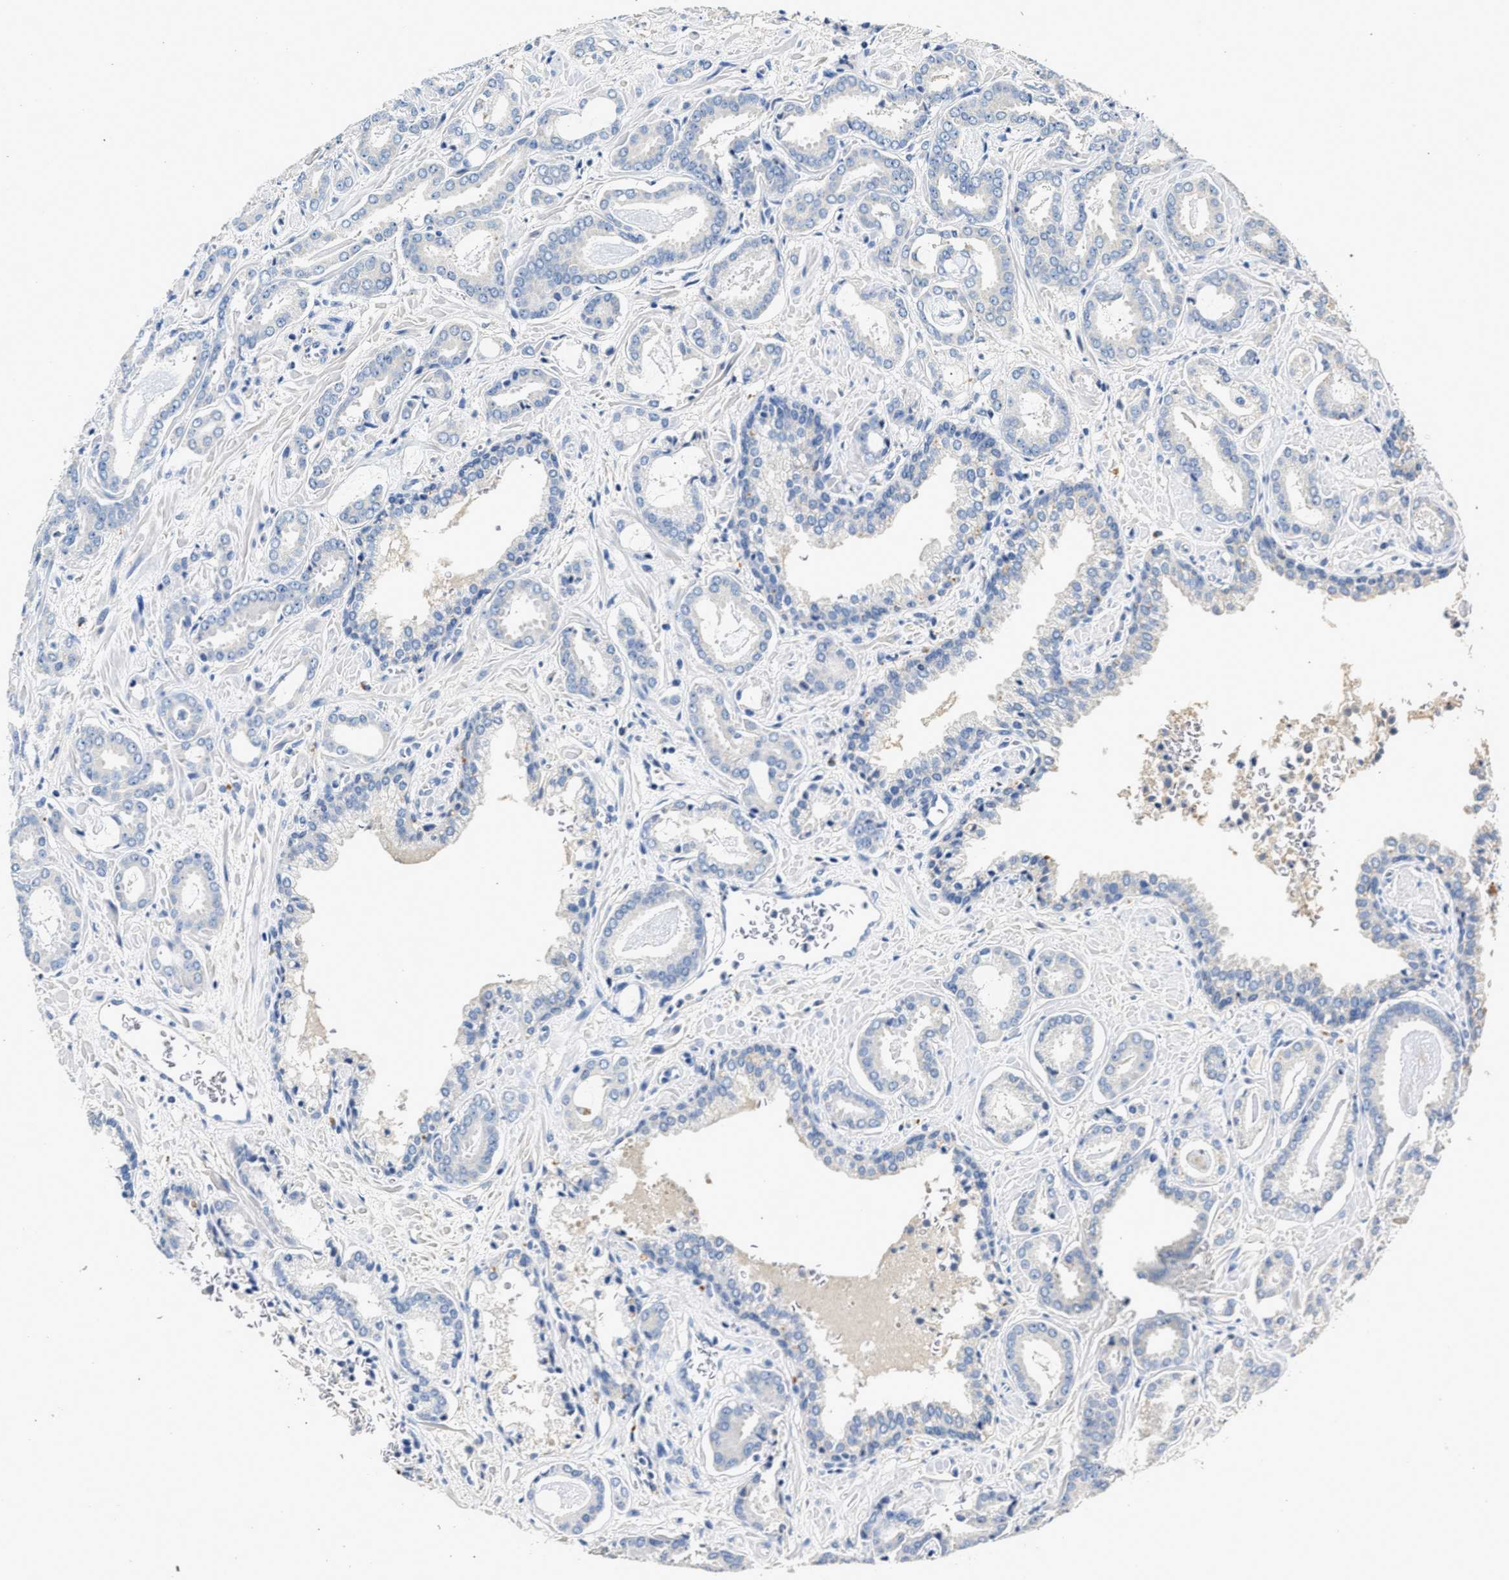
{"staining": {"intensity": "negative", "quantity": "none", "location": "none"}, "tissue": "prostate cancer", "cell_type": "Tumor cells", "image_type": "cancer", "snomed": [{"axis": "morphology", "description": "Adenocarcinoma, Low grade"}, {"axis": "topography", "description": "Prostate"}], "caption": "Immunohistochemistry photomicrograph of human low-grade adenocarcinoma (prostate) stained for a protein (brown), which exhibits no expression in tumor cells.", "gene": "SLCO2B1", "patient": {"sex": "male", "age": 53}}